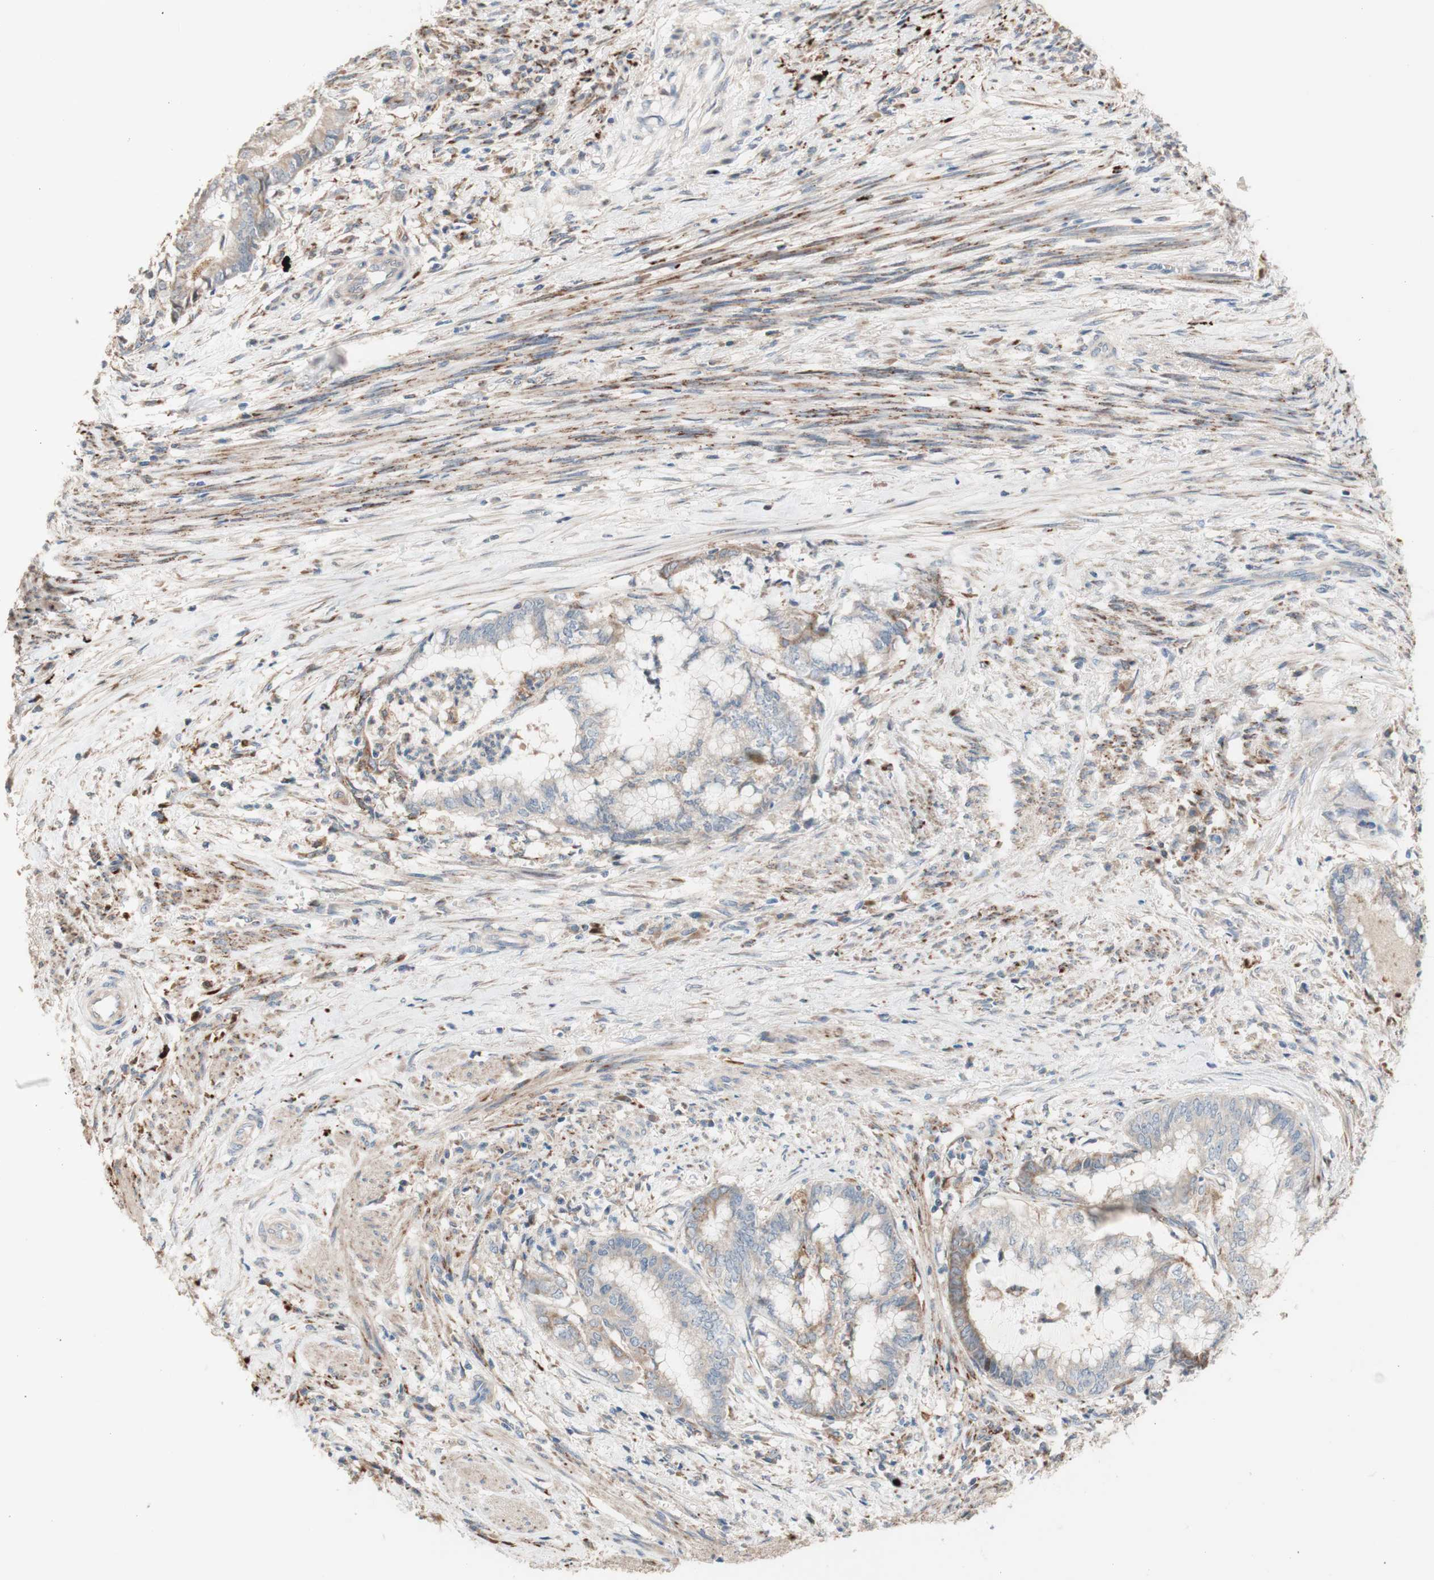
{"staining": {"intensity": "negative", "quantity": "none", "location": "none"}, "tissue": "endometrial cancer", "cell_type": "Tumor cells", "image_type": "cancer", "snomed": [{"axis": "morphology", "description": "Necrosis, NOS"}, {"axis": "morphology", "description": "Adenocarcinoma, NOS"}, {"axis": "topography", "description": "Endometrium"}], "caption": "A high-resolution photomicrograph shows IHC staining of endometrial cancer, which demonstrates no significant expression in tumor cells.", "gene": "PTPN21", "patient": {"sex": "female", "age": 79}}